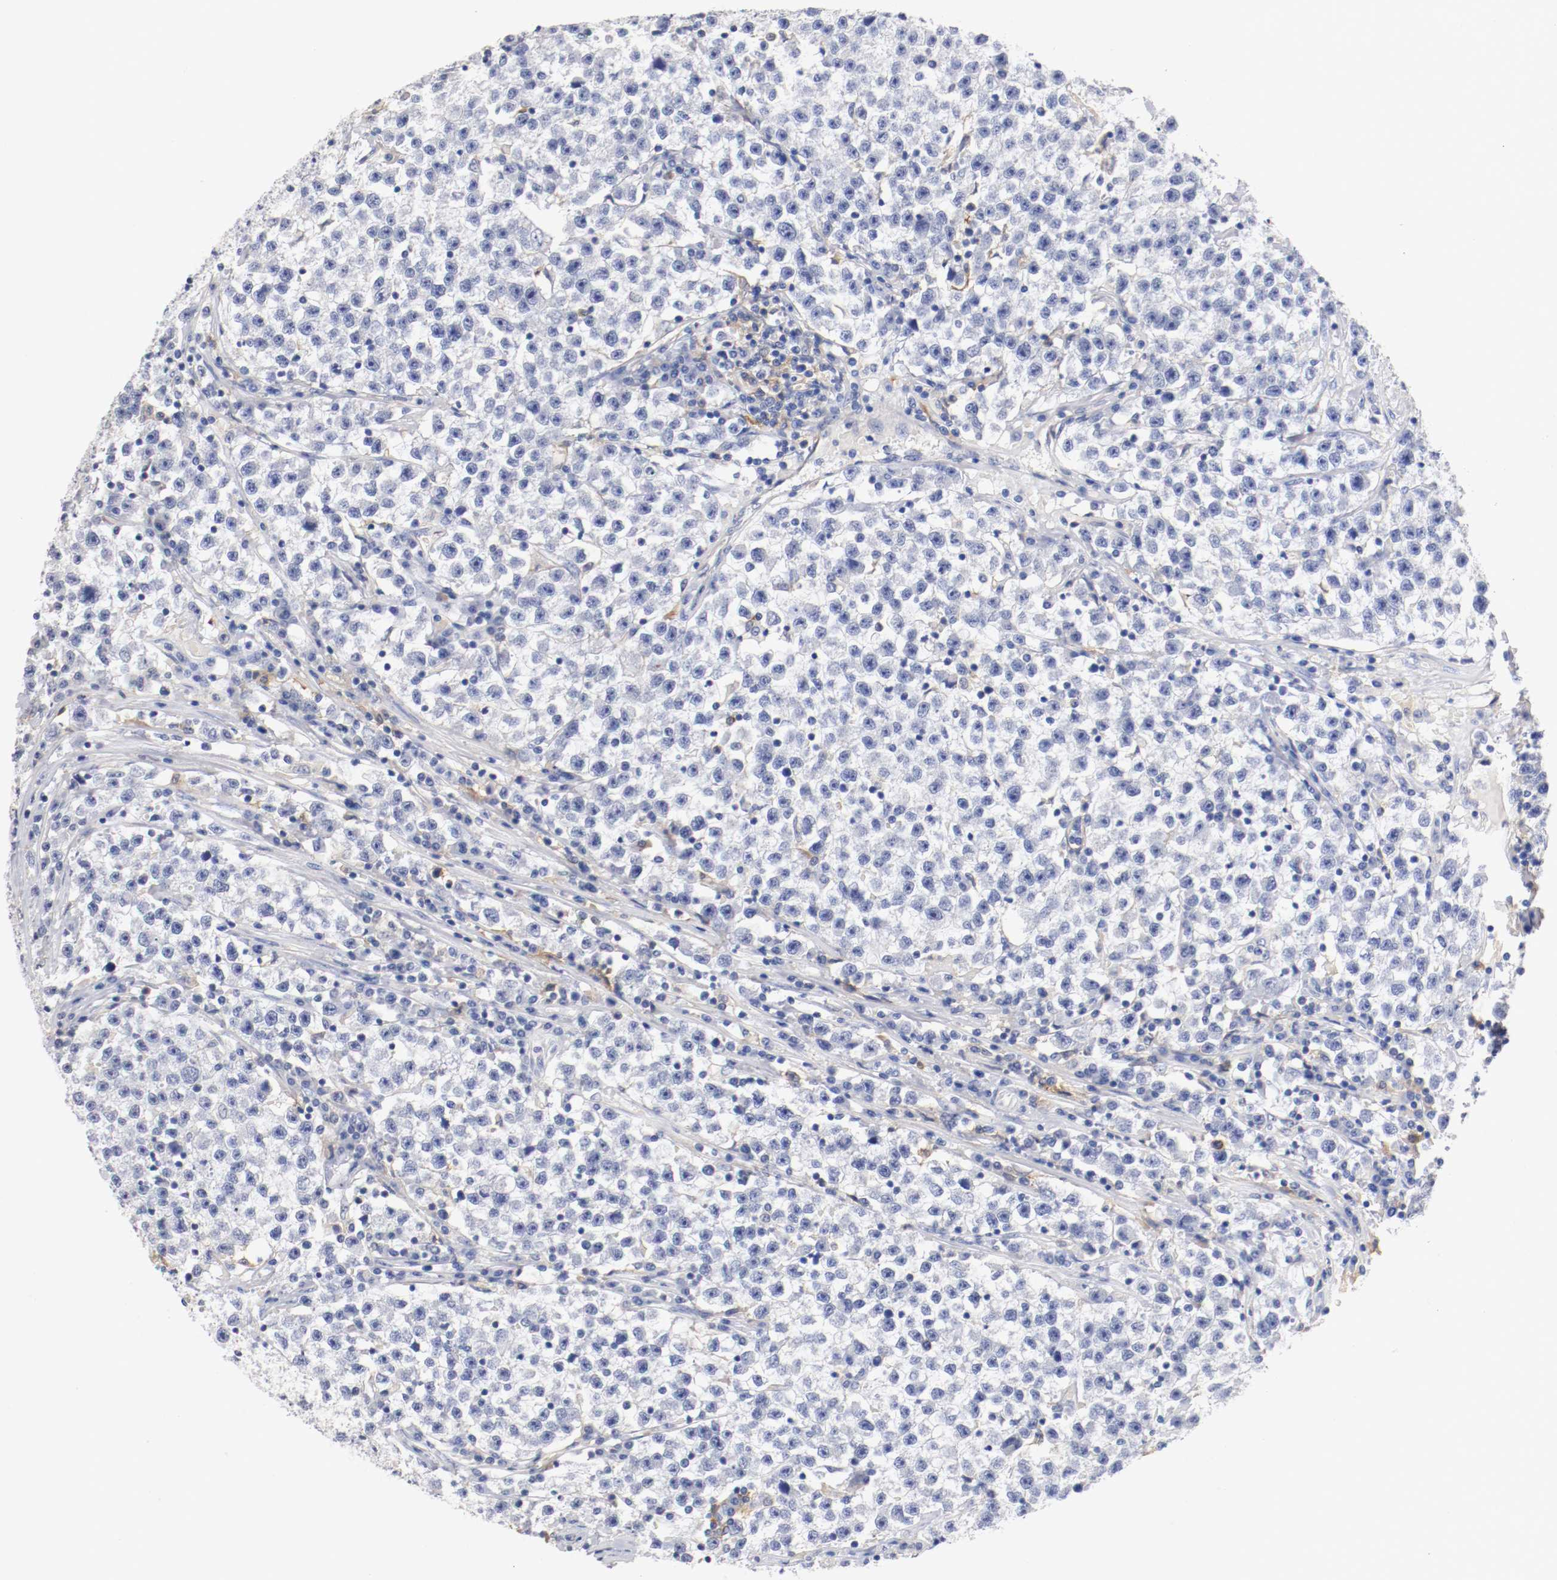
{"staining": {"intensity": "negative", "quantity": "none", "location": "none"}, "tissue": "testis cancer", "cell_type": "Tumor cells", "image_type": "cancer", "snomed": [{"axis": "morphology", "description": "Seminoma, NOS"}, {"axis": "topography", "description": "Testis"}], "caption": "Tumor cells show no significant protein positivity in testis seminoma.", "gene": "FGFBP1", "patient": {"sex": "male", "age": 22}}